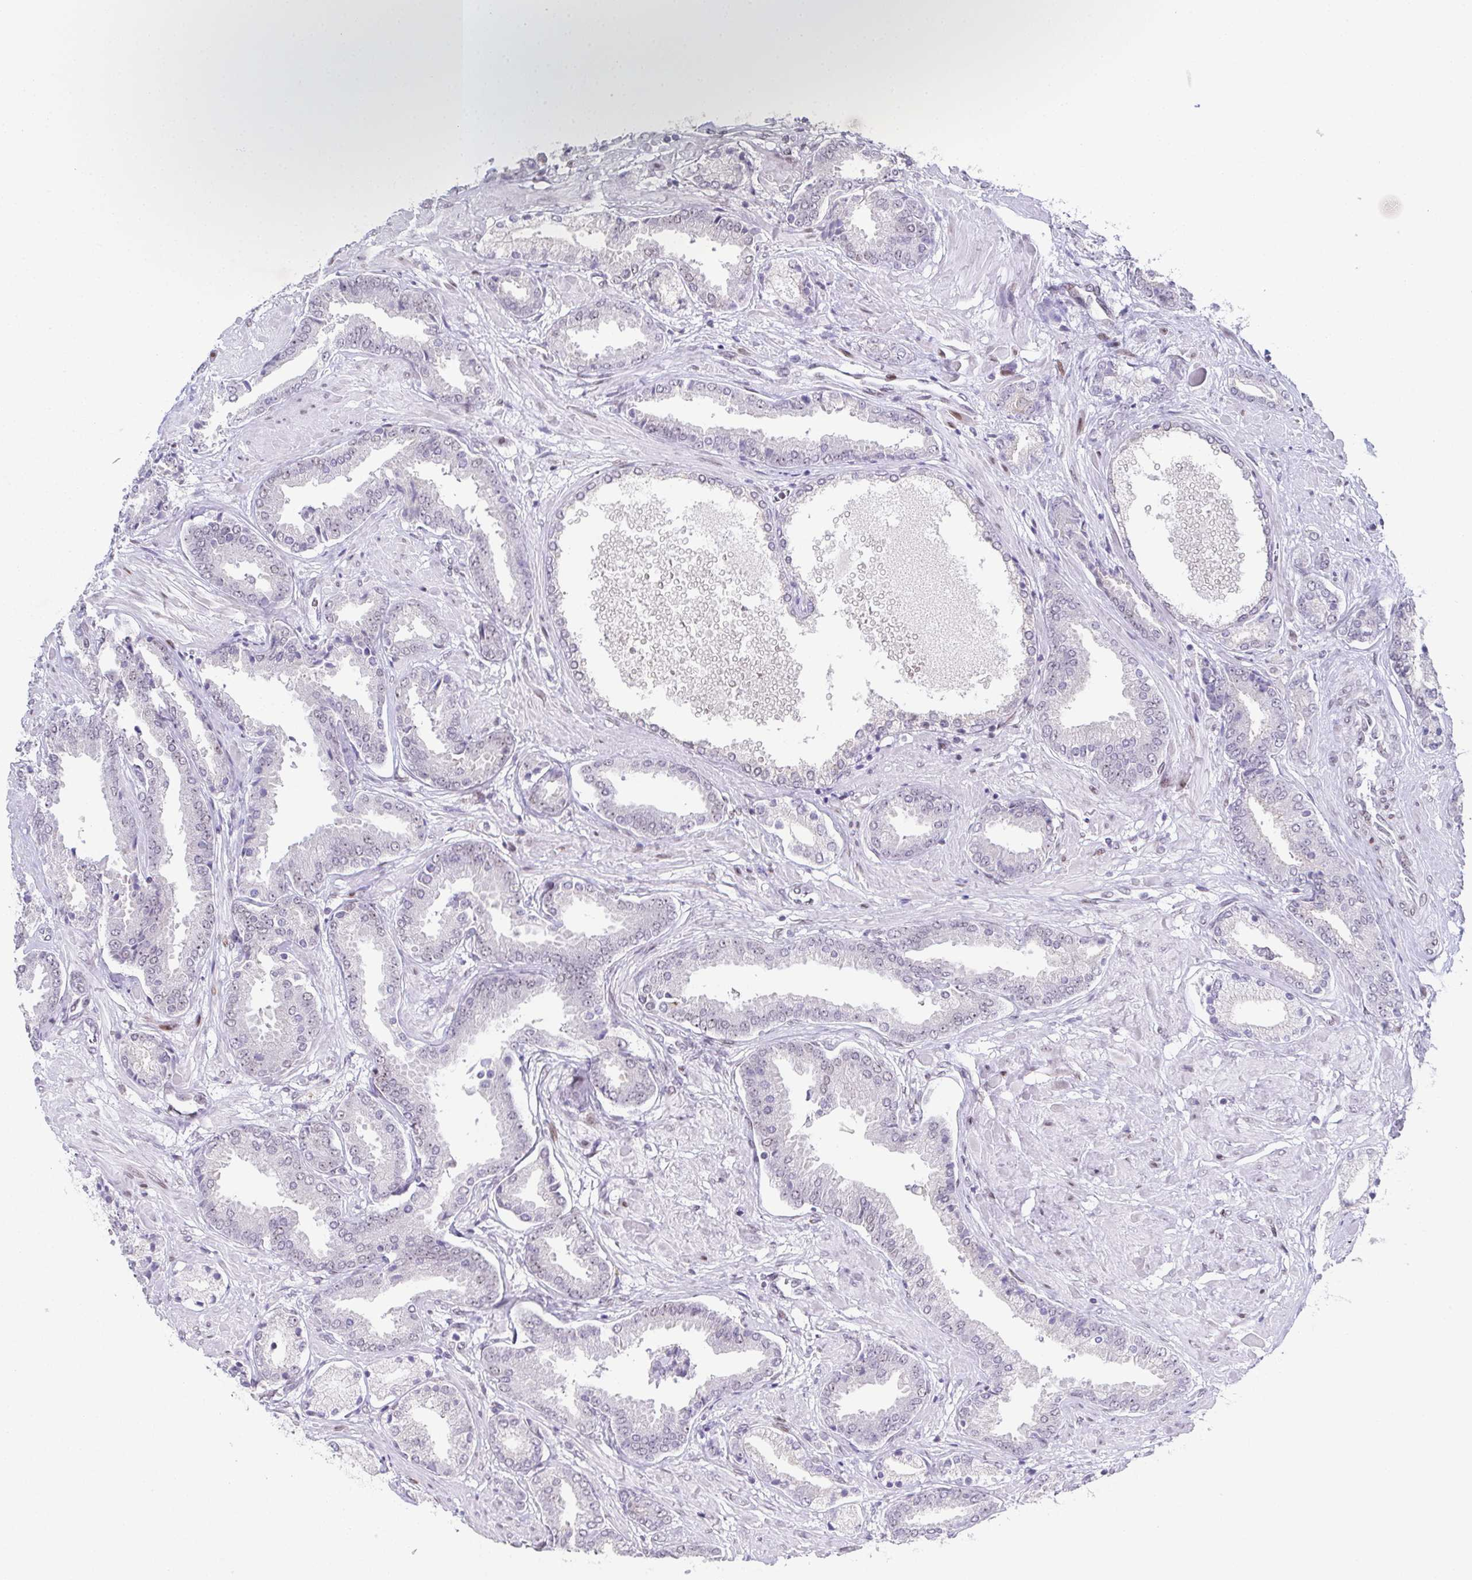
{"staining": {"intensity": "negative", "quantity": "none", "location": "none"}, "tissue": "prostate cancer", "cell_type": "Tumor cells", "image_type": "cancer", "snomed": [{"axis": "morphology", "description": "Adenocarcinoma, High grade"}, {"axis": "topography", "description": "Prostate"}], "caption": "Prostate adenocarcinoma (high-grade) was stained to show a protein in brown. There is no significant expression in tumor cells.", "gene": "RB1", "patient": {"sex": "male", "age": 56}}